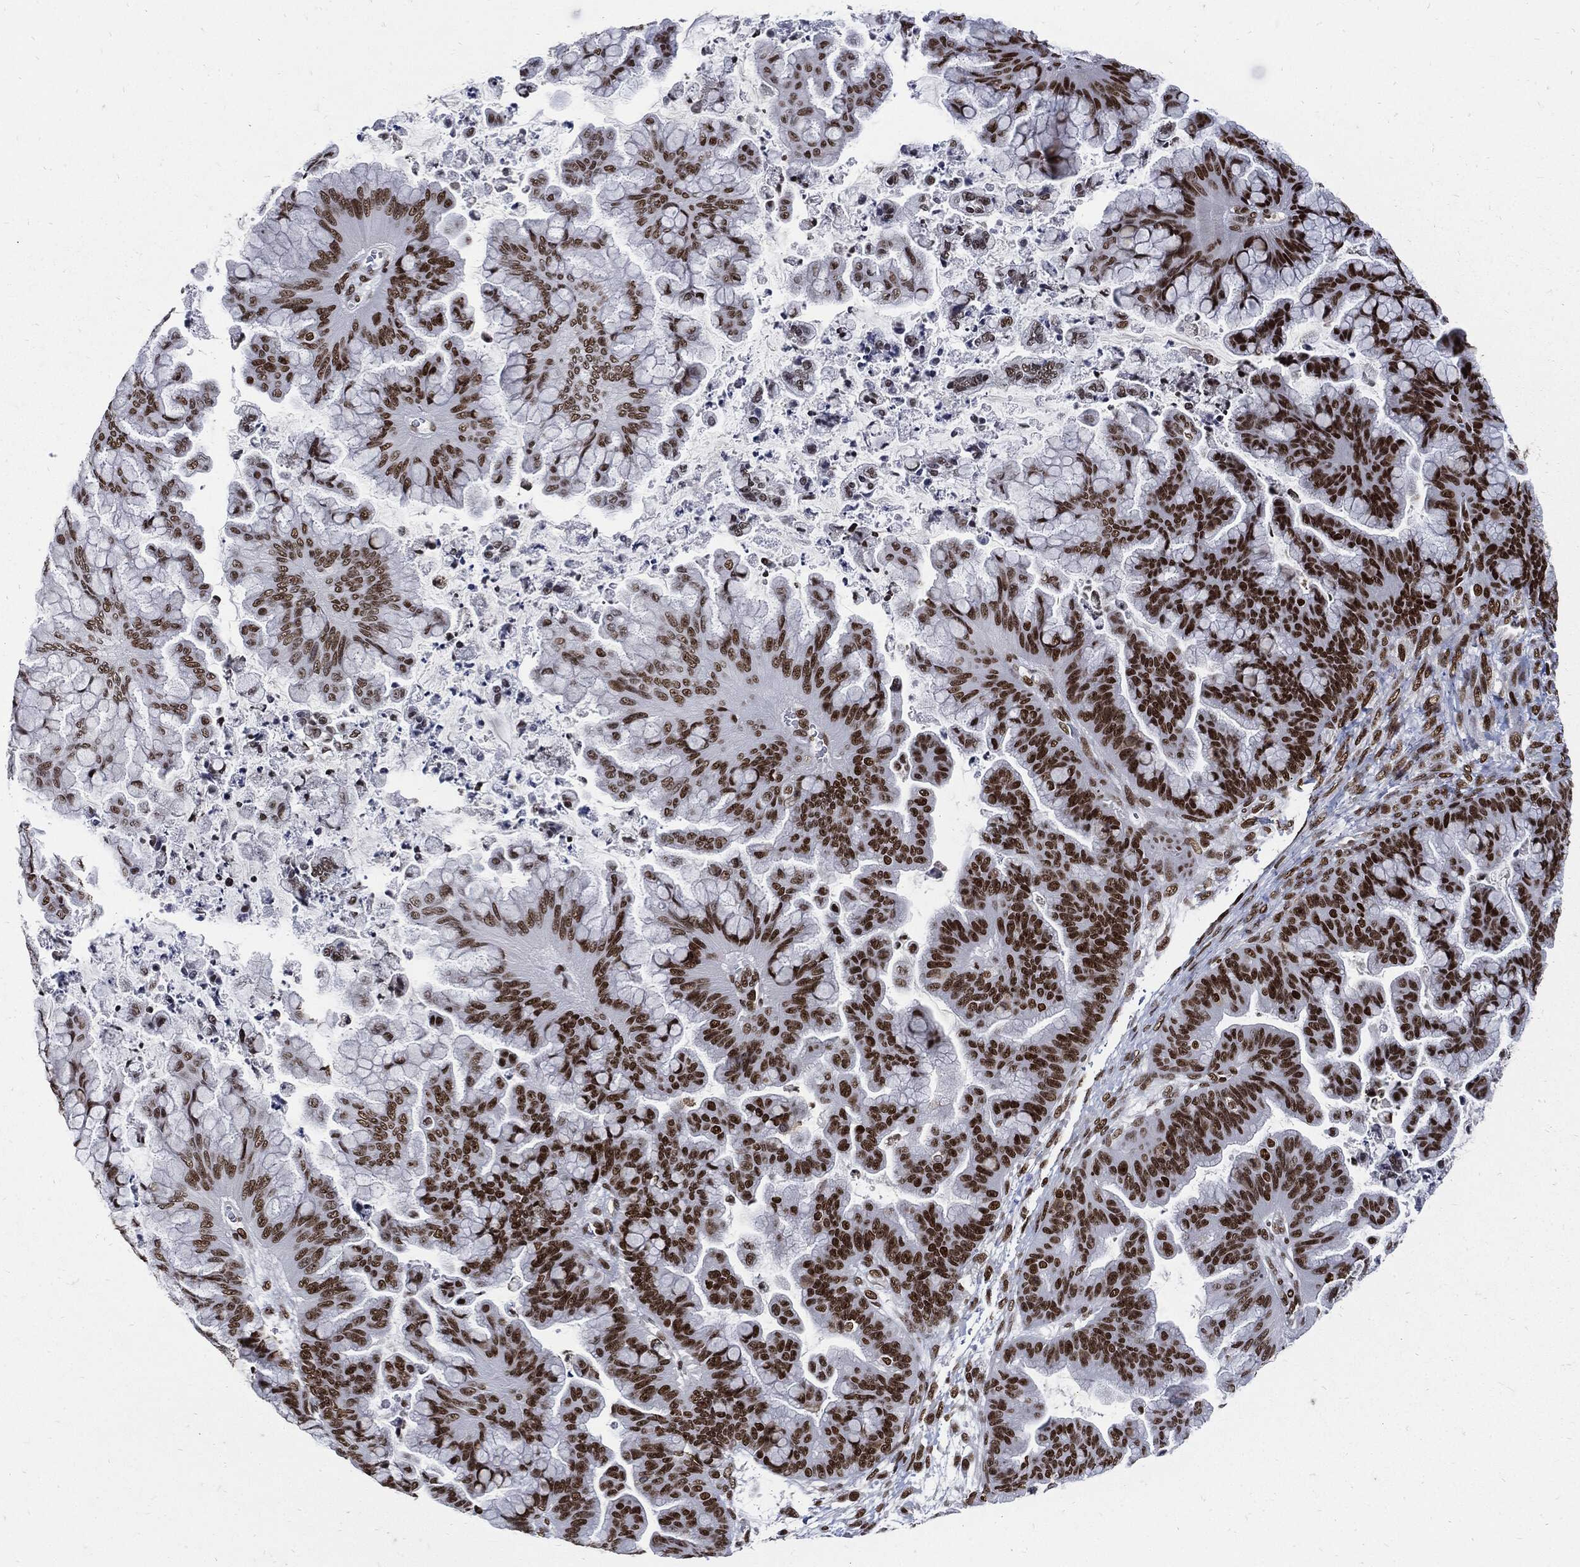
{"staining": {"intensity": "strong", "quantity": ">75%", "location": "nuclear"}, "tissue": "ovarian cancer", "cell_type": "Tumor cells", "image_type": "cancer", "snomed": [{"axis": "morphology", "description": "Cystadenocarcinoma, mucinous, NOS"}, {"axis": "topography", "description": "Ovary"}], "caption": "Protein positivity by immunohistochemistry reveals strong nuclear expression in about >75% of tumor cells in ovarian mucinous cystadenocarcinoma.", "gene": "TERF2", "patient": {"sex": "female", "age": 67}}